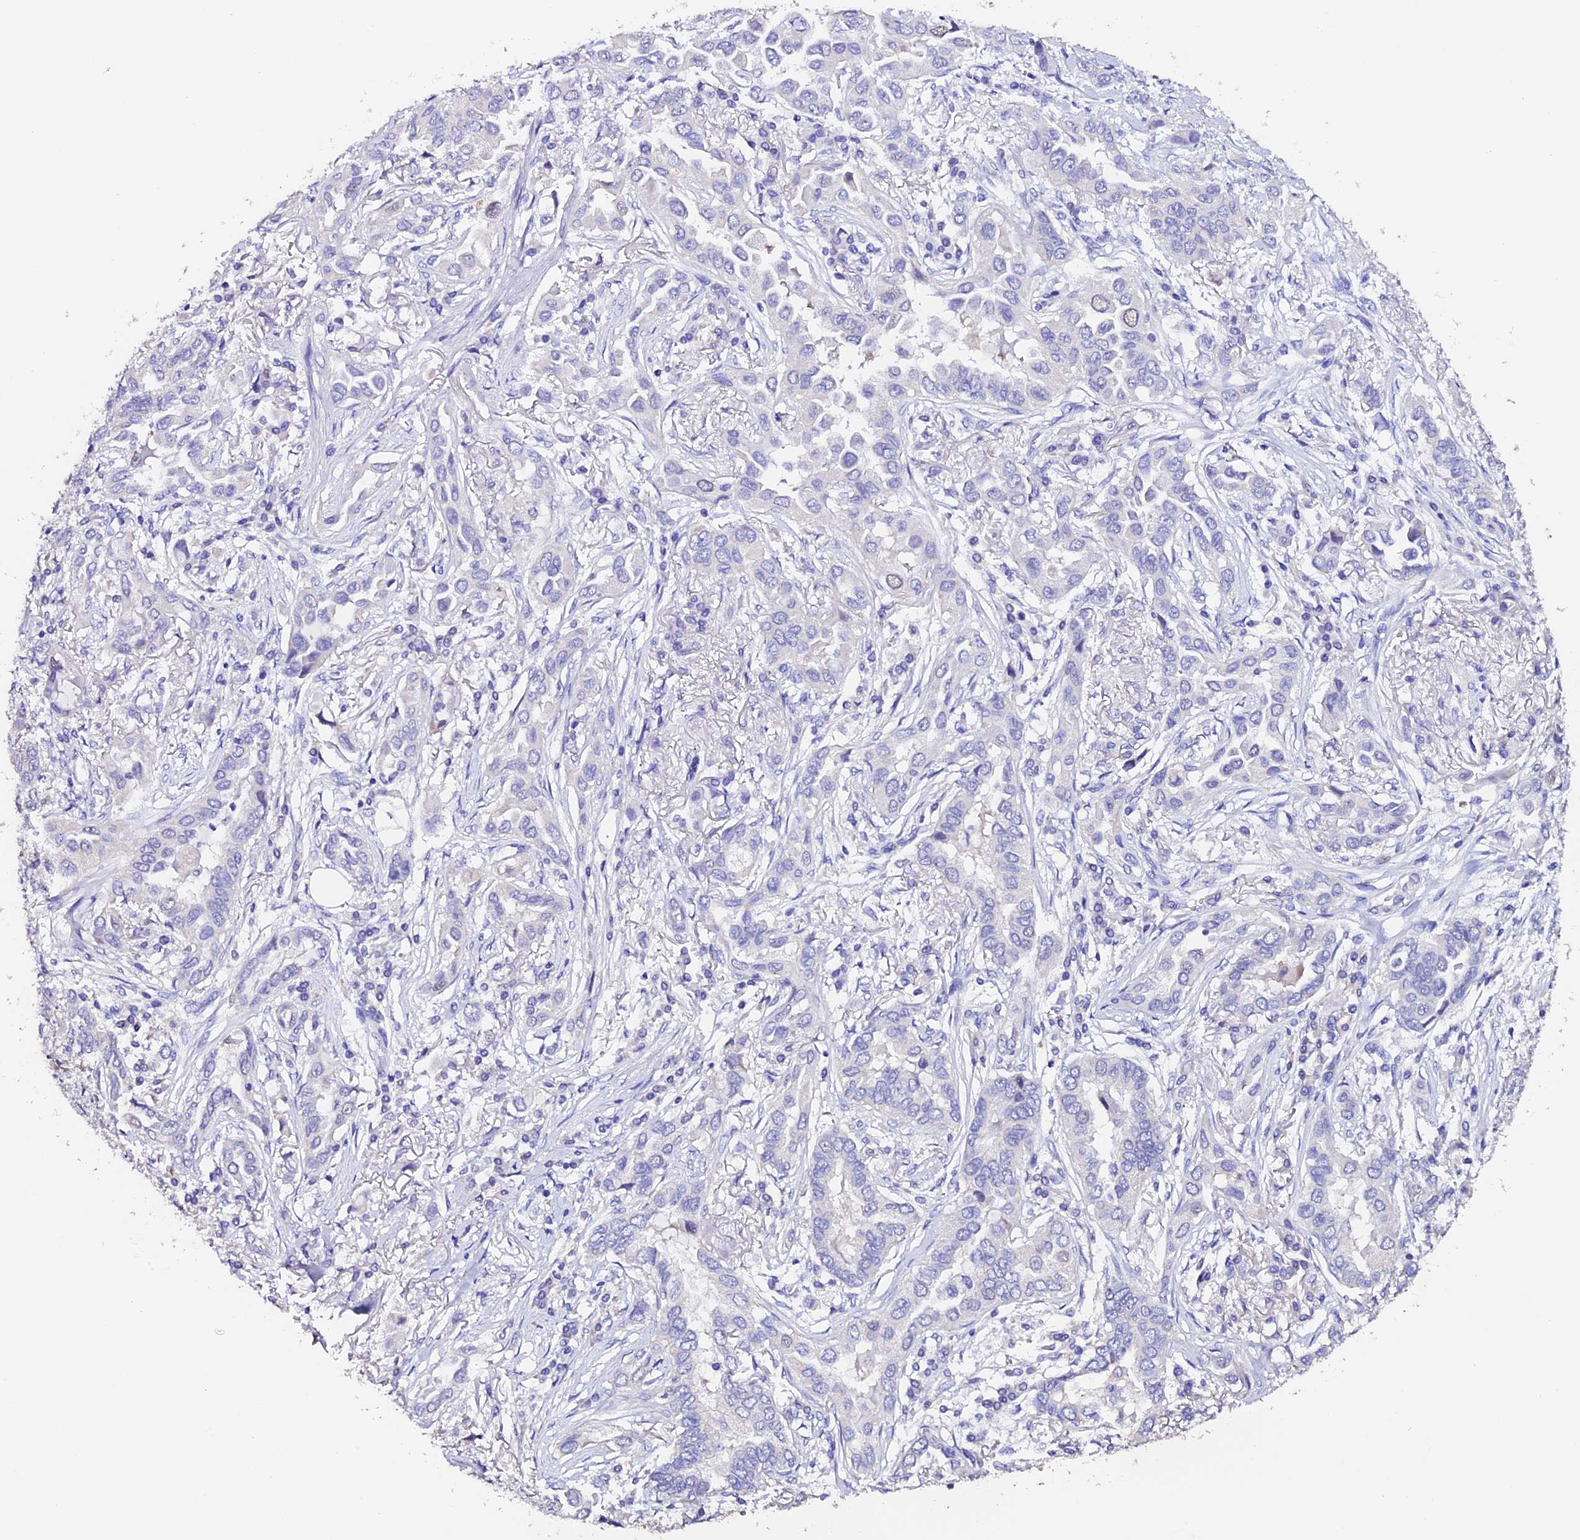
{"staining": {"intensity": "negative", "quantity": "none", "location": "none"}, "tissue": "lung cancer", "cell_type": "Tumor cells", "image_type": "cancer", "snomed": [{"axis": "morphology", "description": "Adenocarcinoma, NOS"}, {"axis": "topography", "description": "Lung"}], "caption": "Immunohistochemistry of adenocarcinoma (lung) reveals no positivity in tumor cells.", "gene": "FBXW9", "patient": {"sex": "female", "age": 76}}